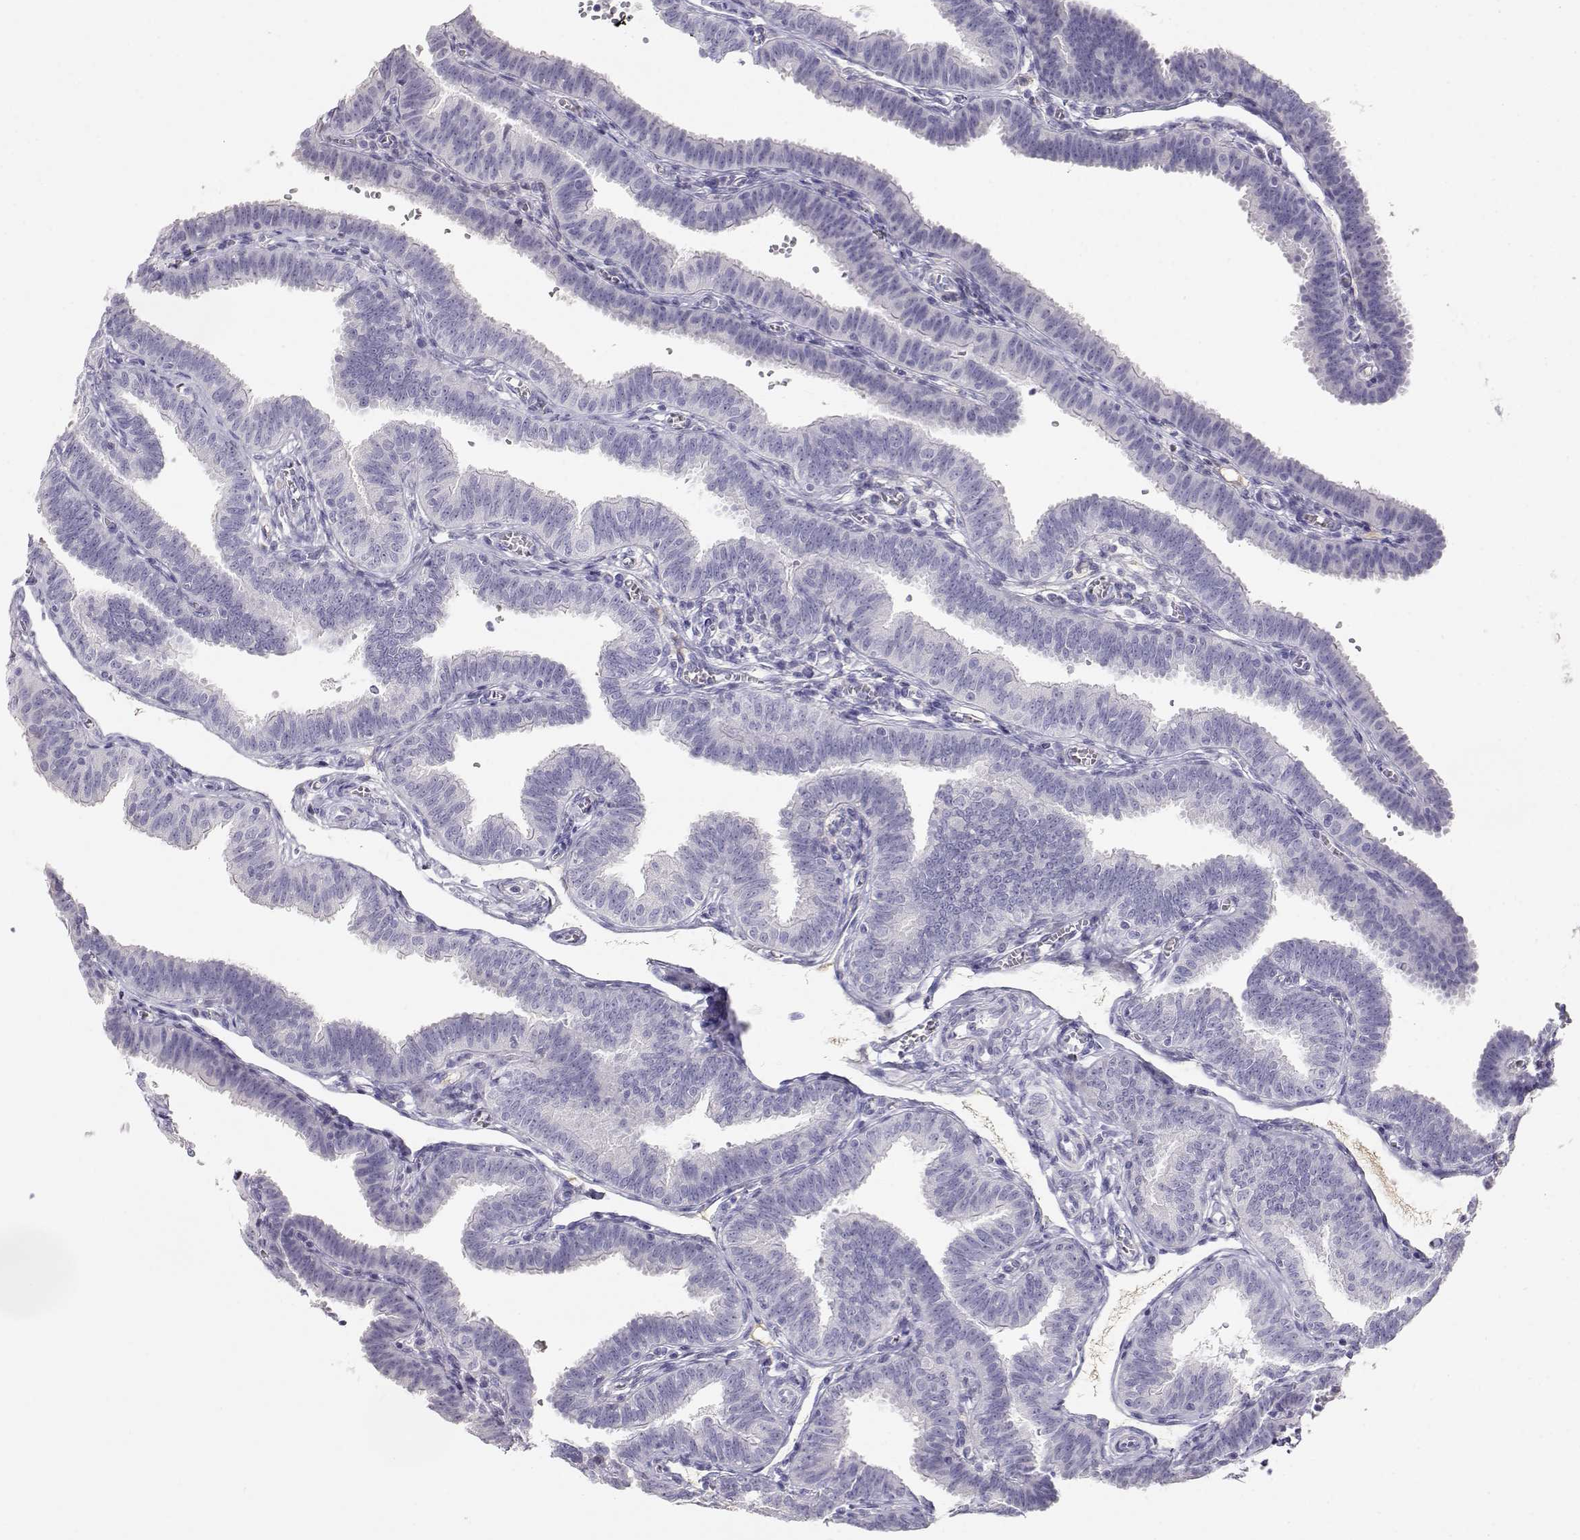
{"staining": {"intensity": "negative", "quantity": "none", "location": "none"}, "tissue": "fallopian tube", "cell_type": "Glandular cells", "image_type": "normal", "snomed": [{"axis": "morphology", "description": "Normal tissue, NOS"}, {"axis": "topography", "description": "Fallopian tube"}], "caption": "This micrograph is of normal fallopian tube stained with IHC to label a protein in brown with the nuclei are counter-stained blue. There is no expression in glandular cells.", "gene": "GPR174", "patient": {"sex": "female", "age": 25}}